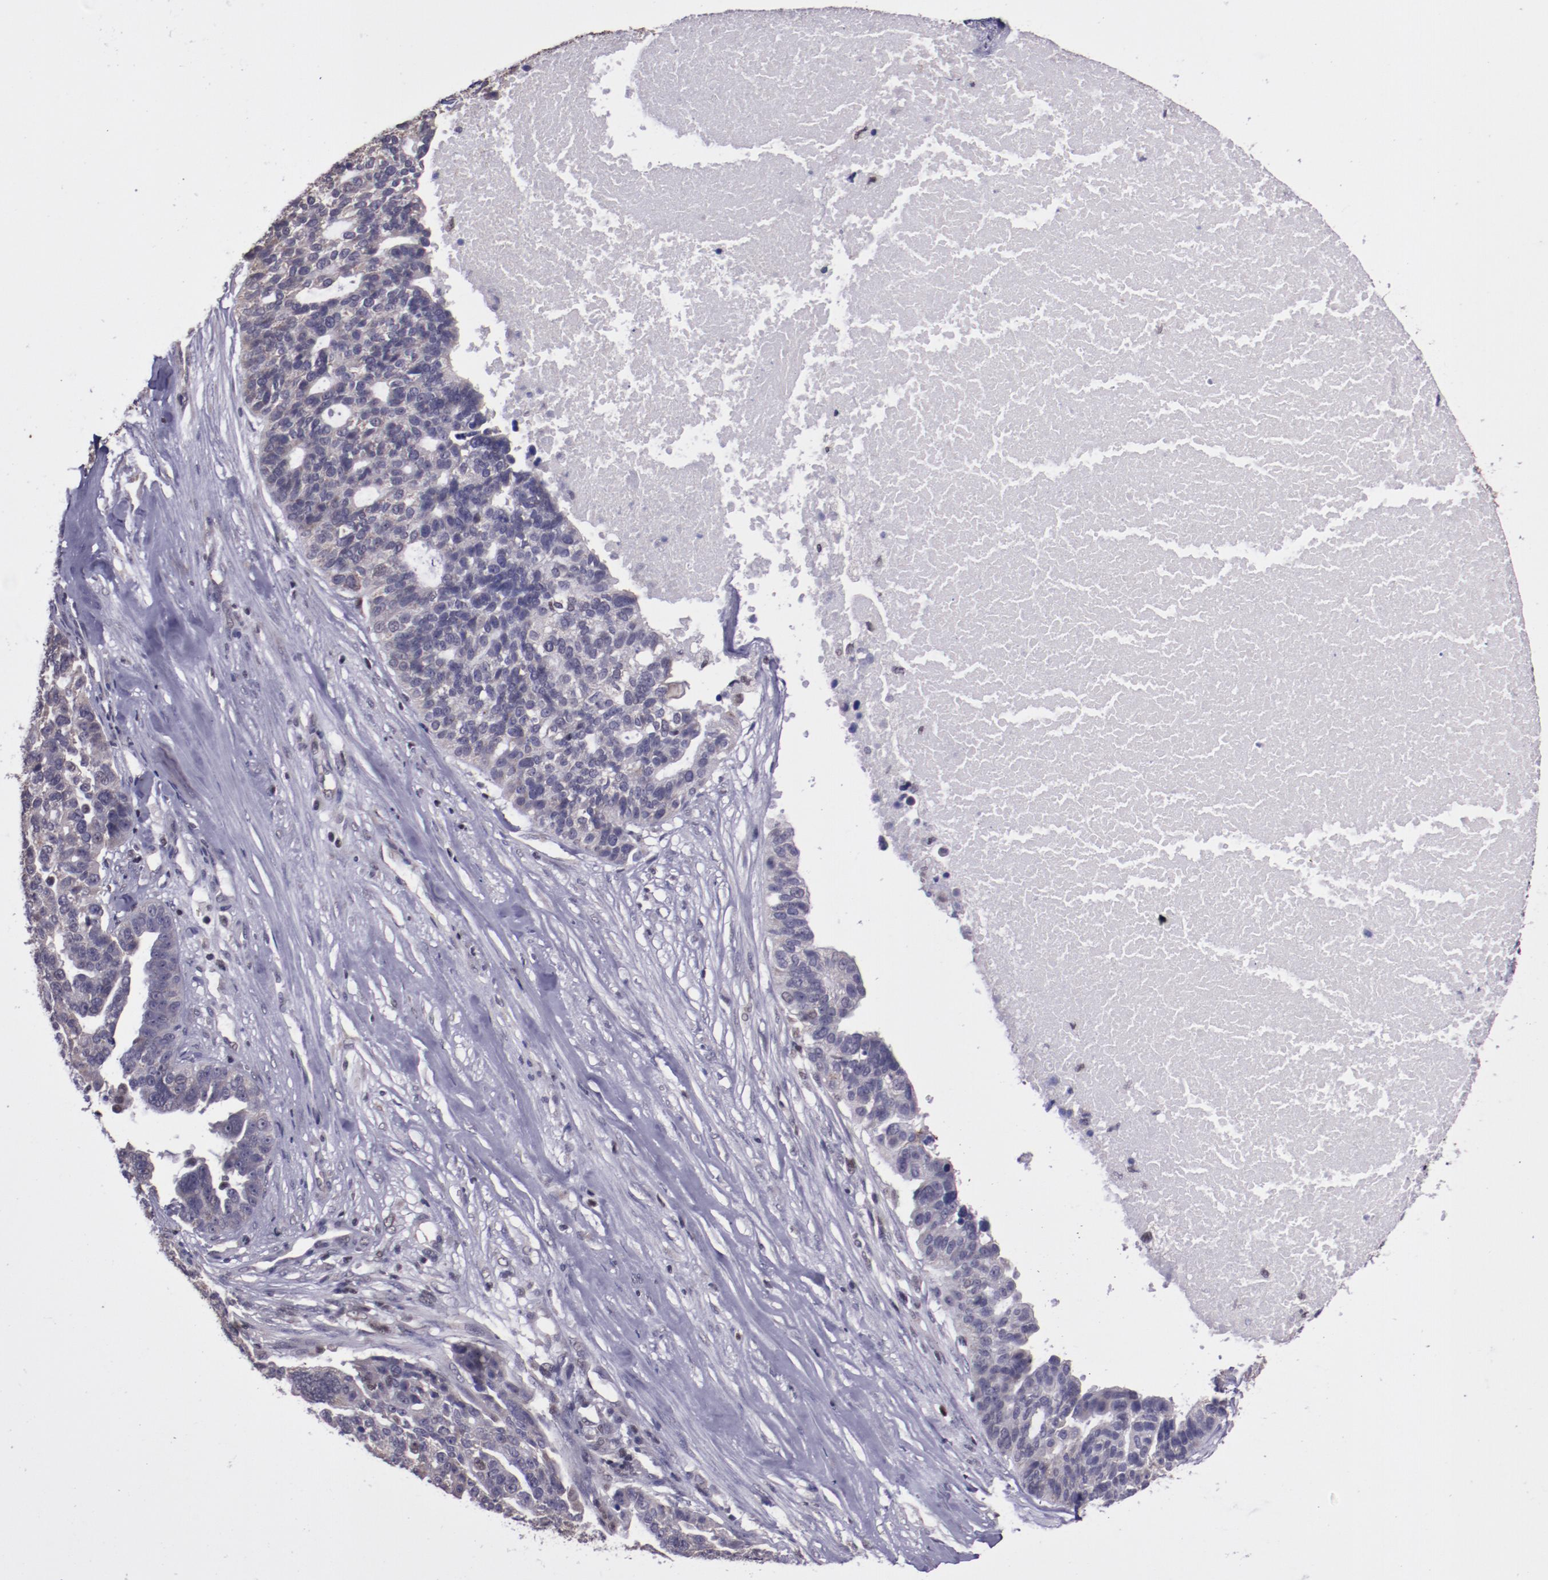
{"staining": {"intensity": "negative", "quantity": "none", "location": "none"}, "tissue": "ovarian cancer", "cell_type": "Tumor cells", "image_type": "cancer", "snomed": [{"axis": "morphology", "description": "Cystadenocarcinoma, serous, NOS"}, {"axis": "topography", "description": "Ovary"}], "caption": "Tumor cells are negative for brown protein staining in ovarian cancer.", "gene": "ELF1", "patient": {"sex": "female", "age": 59}}